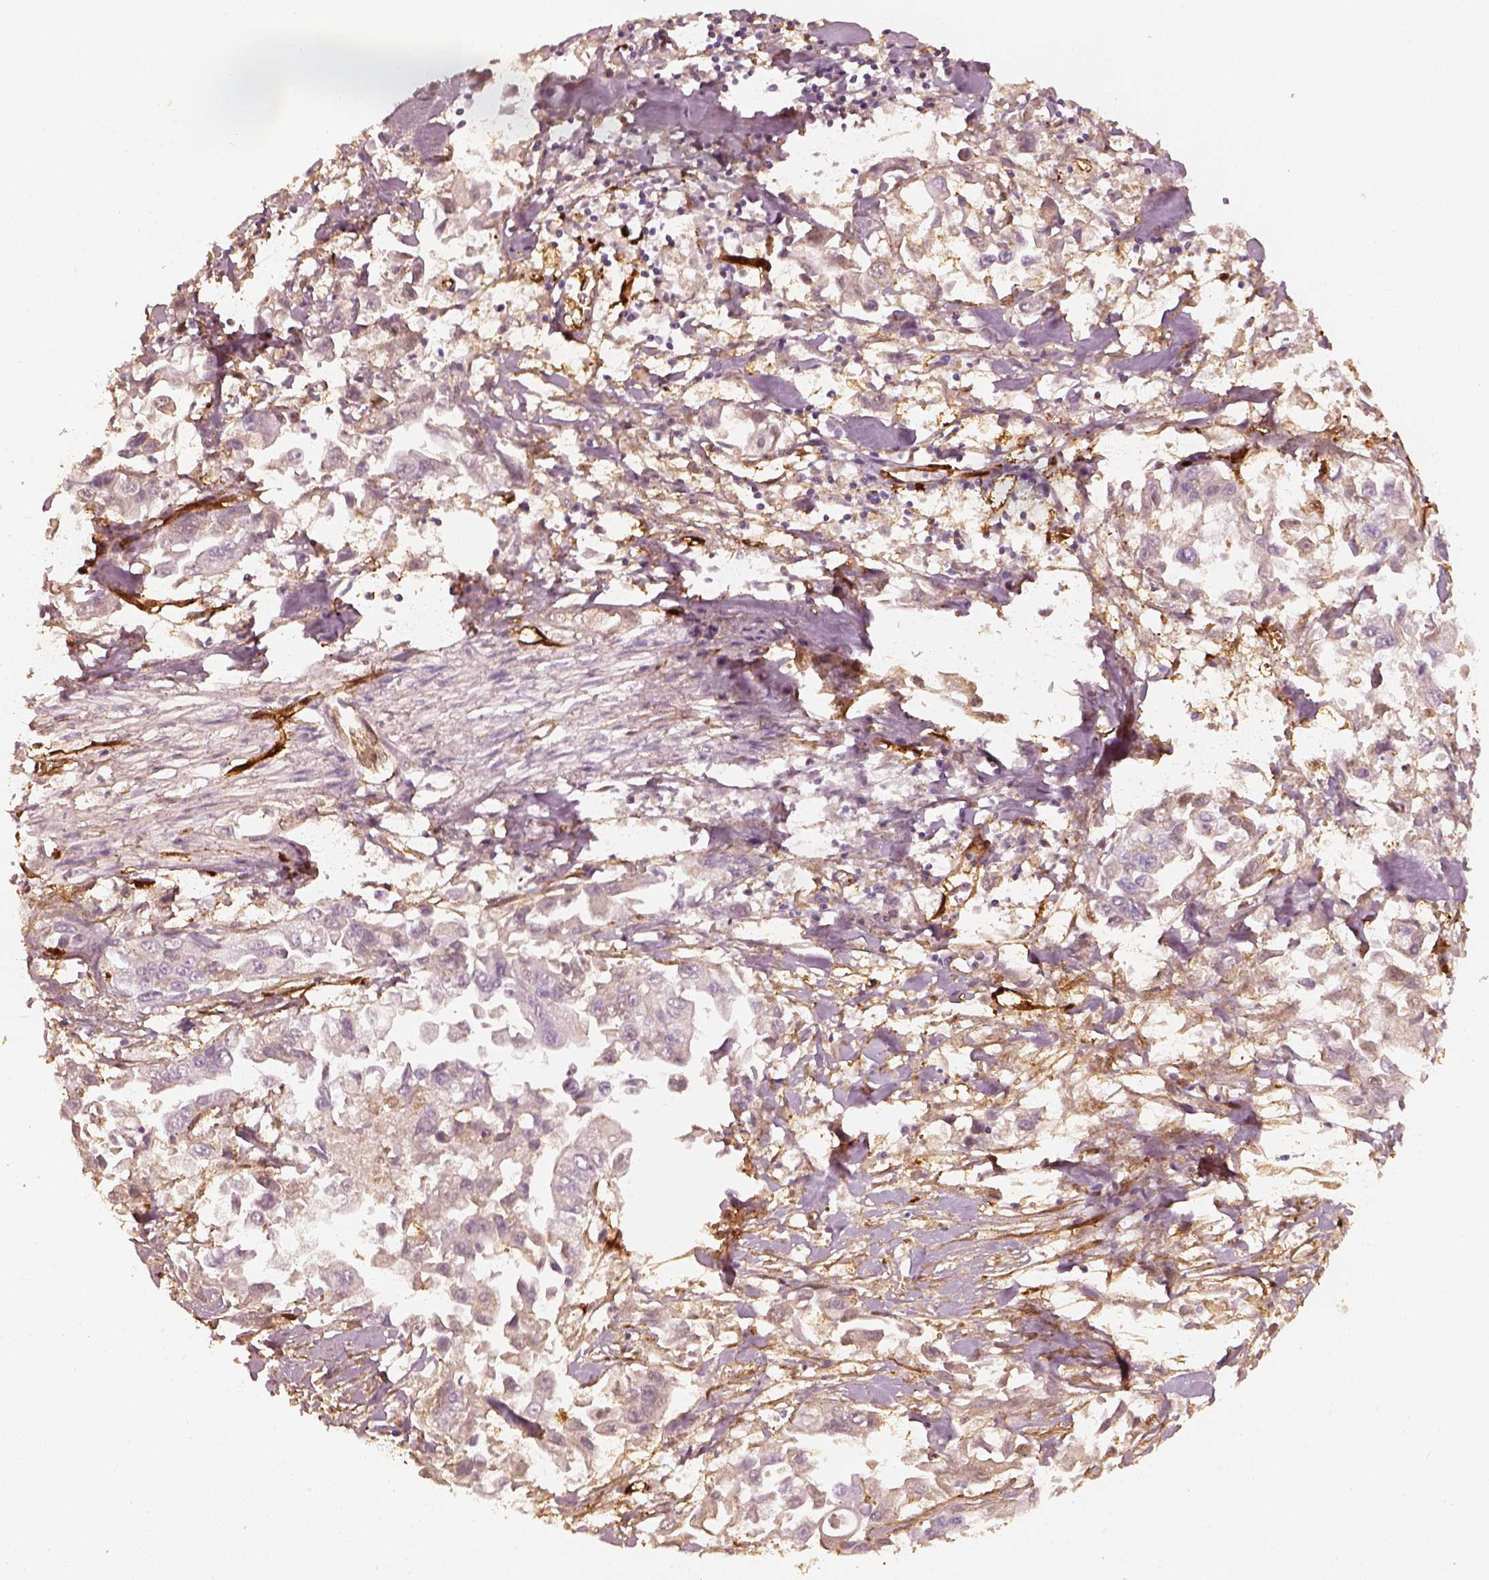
{"staining": {"intensity": "negative", "quantity": "none", "location": "none"}, "tissue": "pancreatic cancer", "cell_type": "Tumor cells", "image_type": "cancer", "snomed": [{"axis": "morphology", "description": "Adenocarcinoma, NOS"}, {"axis": "topography", "description": "Pancreas"}], "caption": "Immunohistochemistry image of neoplastic tissue: human pancreatic cancer stained with DAB shows no significant protein staining in tumor cells.", "gene": "FSCN1", "patient": {"sex": "female", "age": 83}}